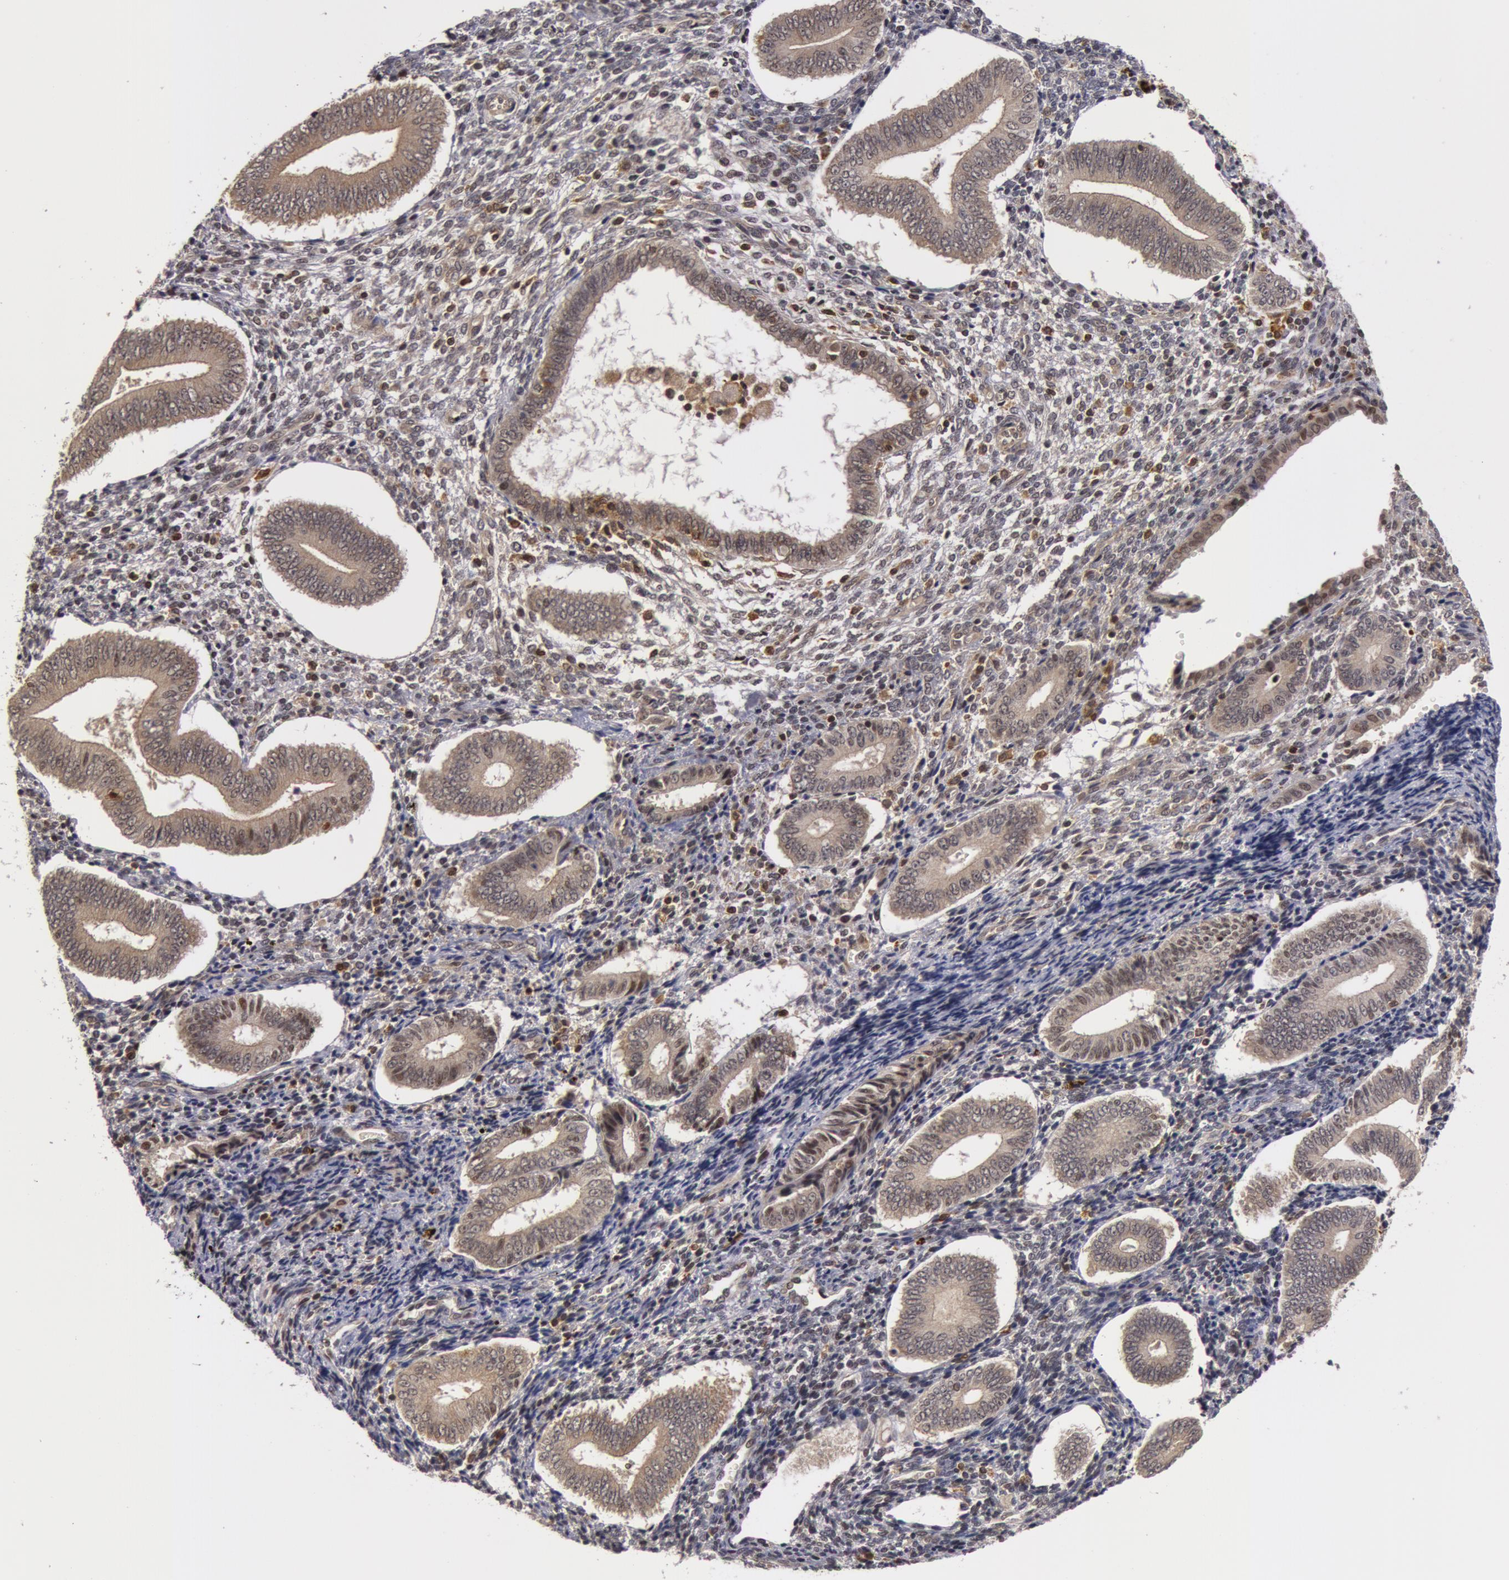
{"staining": {"intensity": "weak", "quantity": "<25%", "location": "cytoplasmic/membranous,nuclear"}, "tissue": "endometrium", "cell_type": "Cells in endometrial stroma", "image_type": "normal", "snomed": [{"axis": "morphology", "description": "Normal tissue, NOS"}, {"axis": "topography", "description": "Uterus"}, {"axis": "topography", "description": "Endometrium"}], "caption": "DAB (3,3'-diaminobenzidine) immunohistochemical staining of benign human endometrium shows no significant expression in cells in endometrial stroma.", "gene": "ZNF350", "patient": {"sex": "female", "age": 33}}